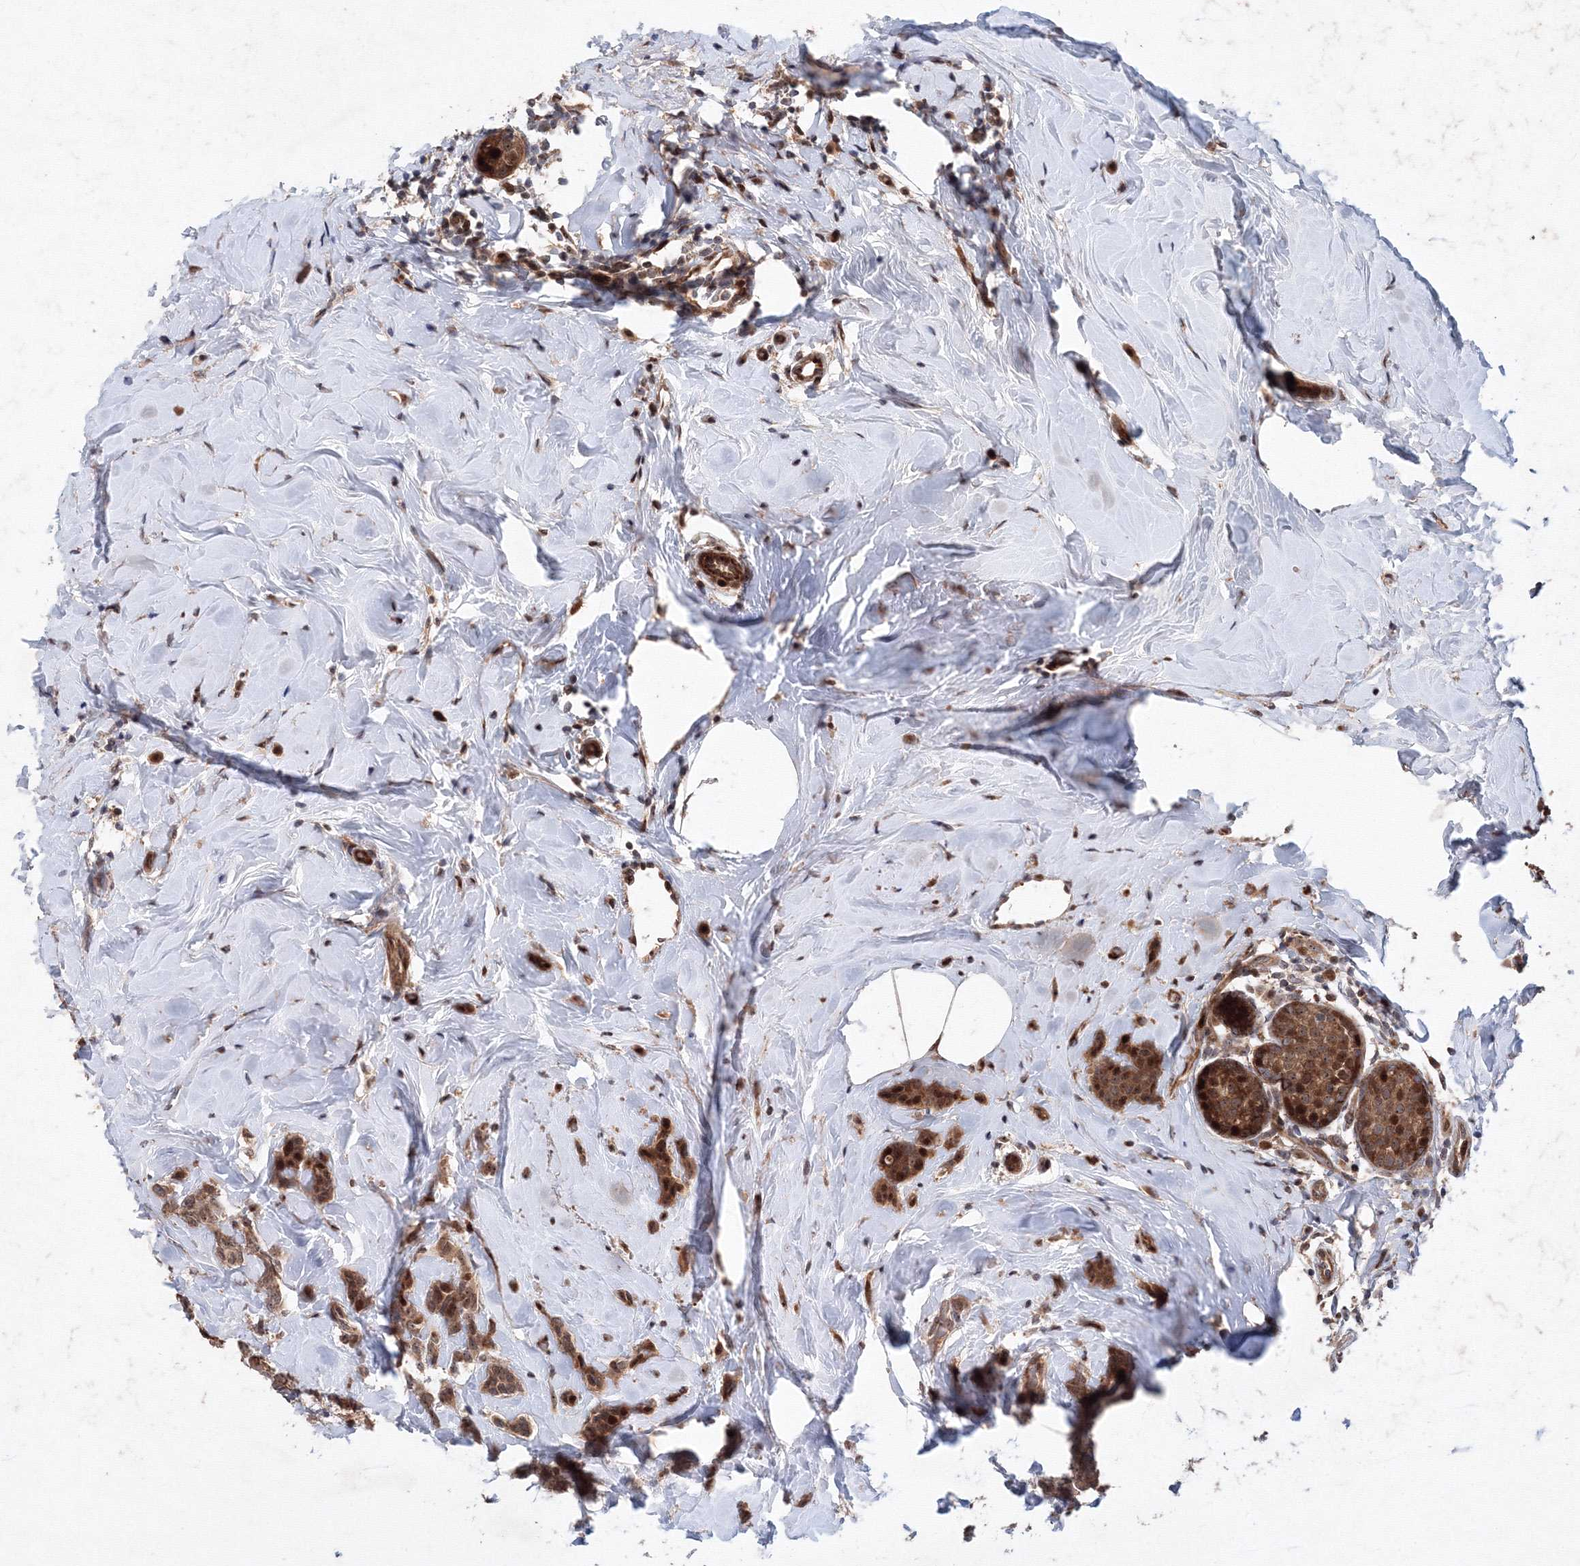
{"staining": {"intensity": "strong", "quantity": "25%-75%", "location": "cytoplasmic/membranous,nuclear"}, "tissue": "breast cancer", "cell_type": "Tumor cells", "image_type": "cancer", "snomed": [{"axis": "morphology", "description": "Lobular carcinoma, in situ"}, {"axis": "morphology", "description": "Lobular carcinoma"}, {"axis": "topography", "description": "Breast"}], "caption": "Protein staining of breast cancer tissue displays strong cytoplasmic/membranous and nuclear positivity in approximately 25%-75% of tumor cells. (DAB (3,3'-diaminobenzidine) IHC with brightfield microscopy, high magnification).", "gene": "ANKAR", "patient": {"sex": "female", "age": 41}}